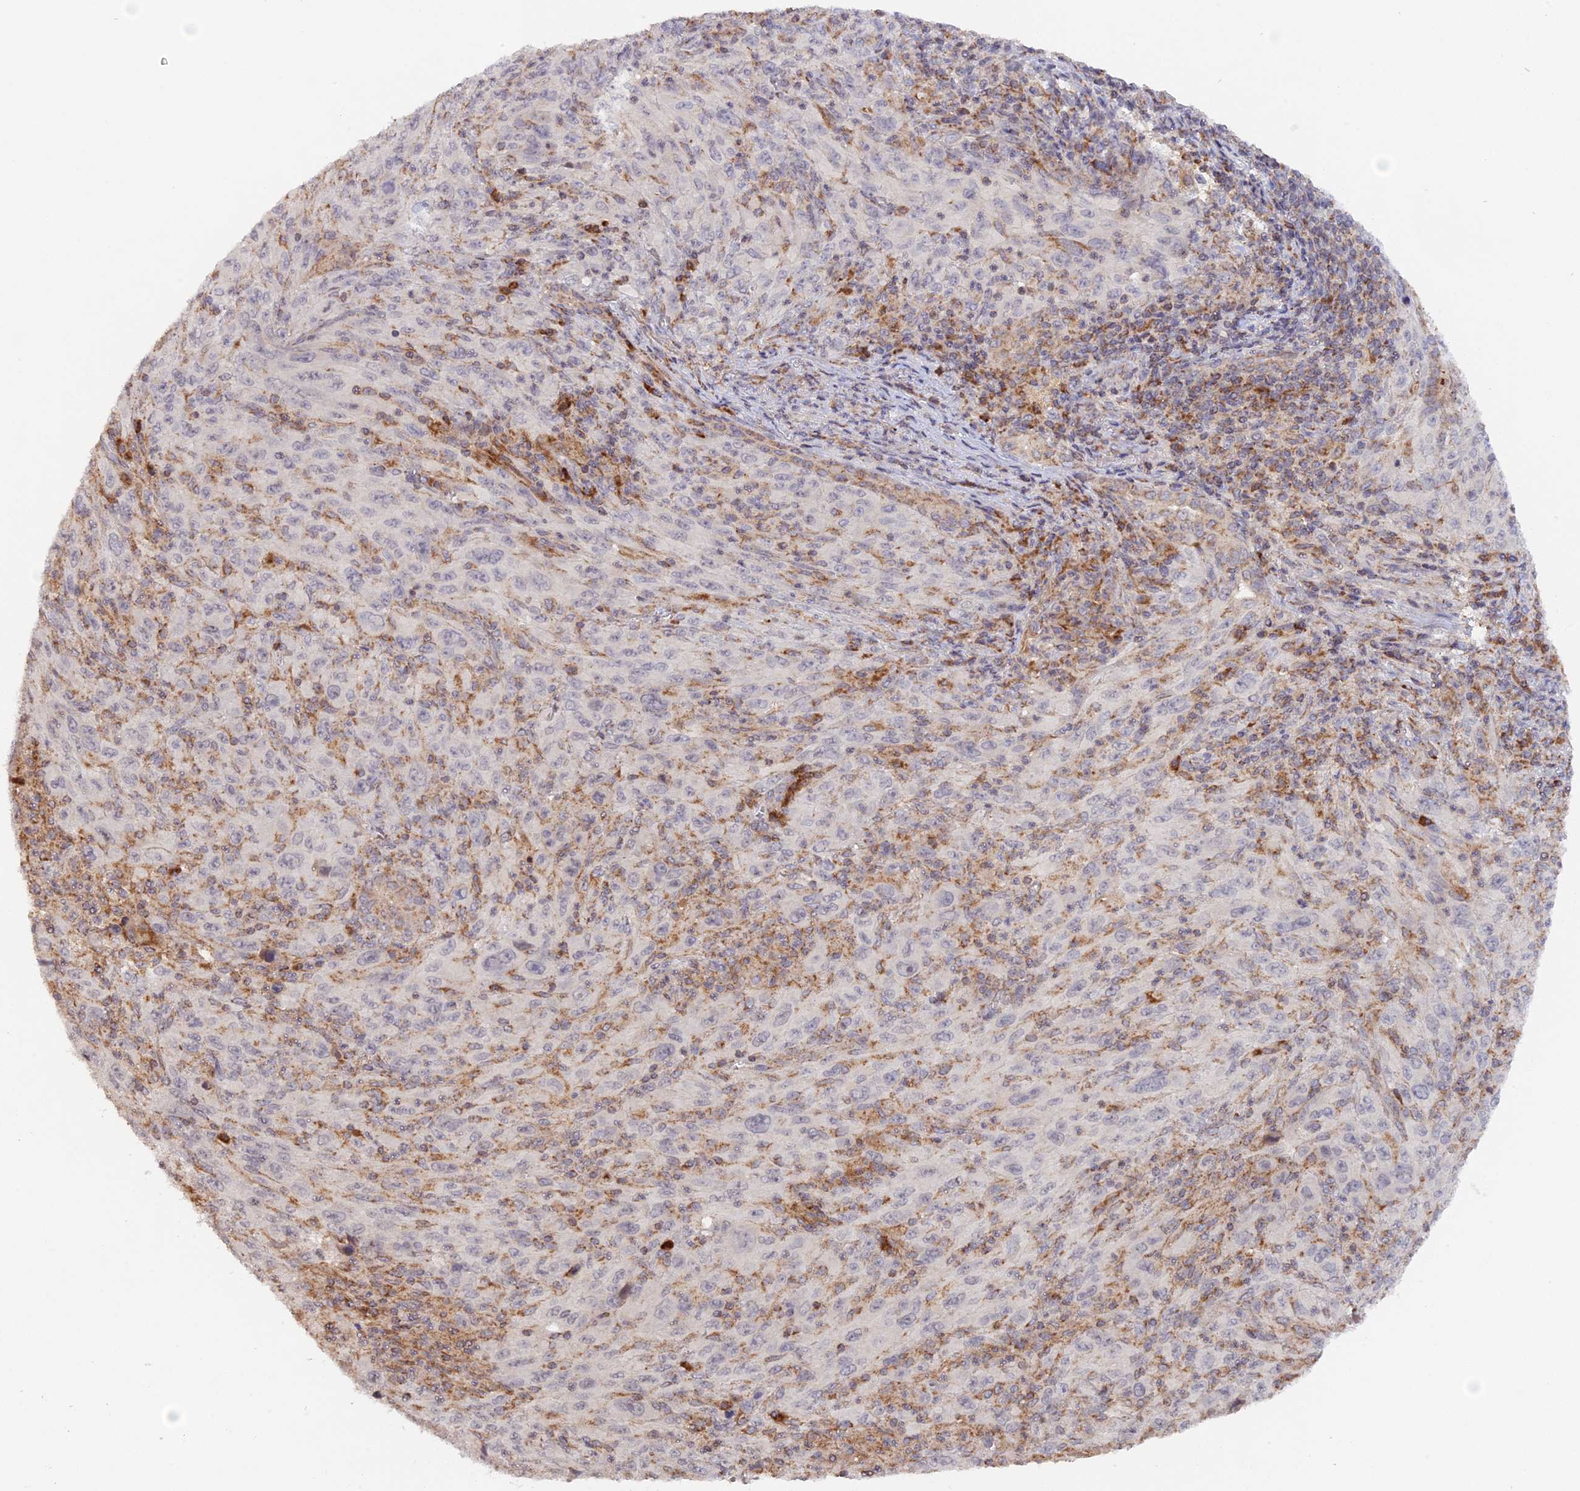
{"staining": {"intensity": "negative", "quantity": "none", "location": "none"}, "tissue": "melanoma", "cell_type": "Tumor cells", "image_type": "cancer", "snomed": [{"axis": "morphology", "description": "Malignant melanoma, Metastatic site"}, {"axis": "topography", "description": "Skin"}], "caption": "A high-resolution photomicrograph shows immunohistochemistry staining of melanoma, which reveals no significant expression in tumor cells.", "gene": "MPV17L", "patient": {"sex": "female", "age": 56}}